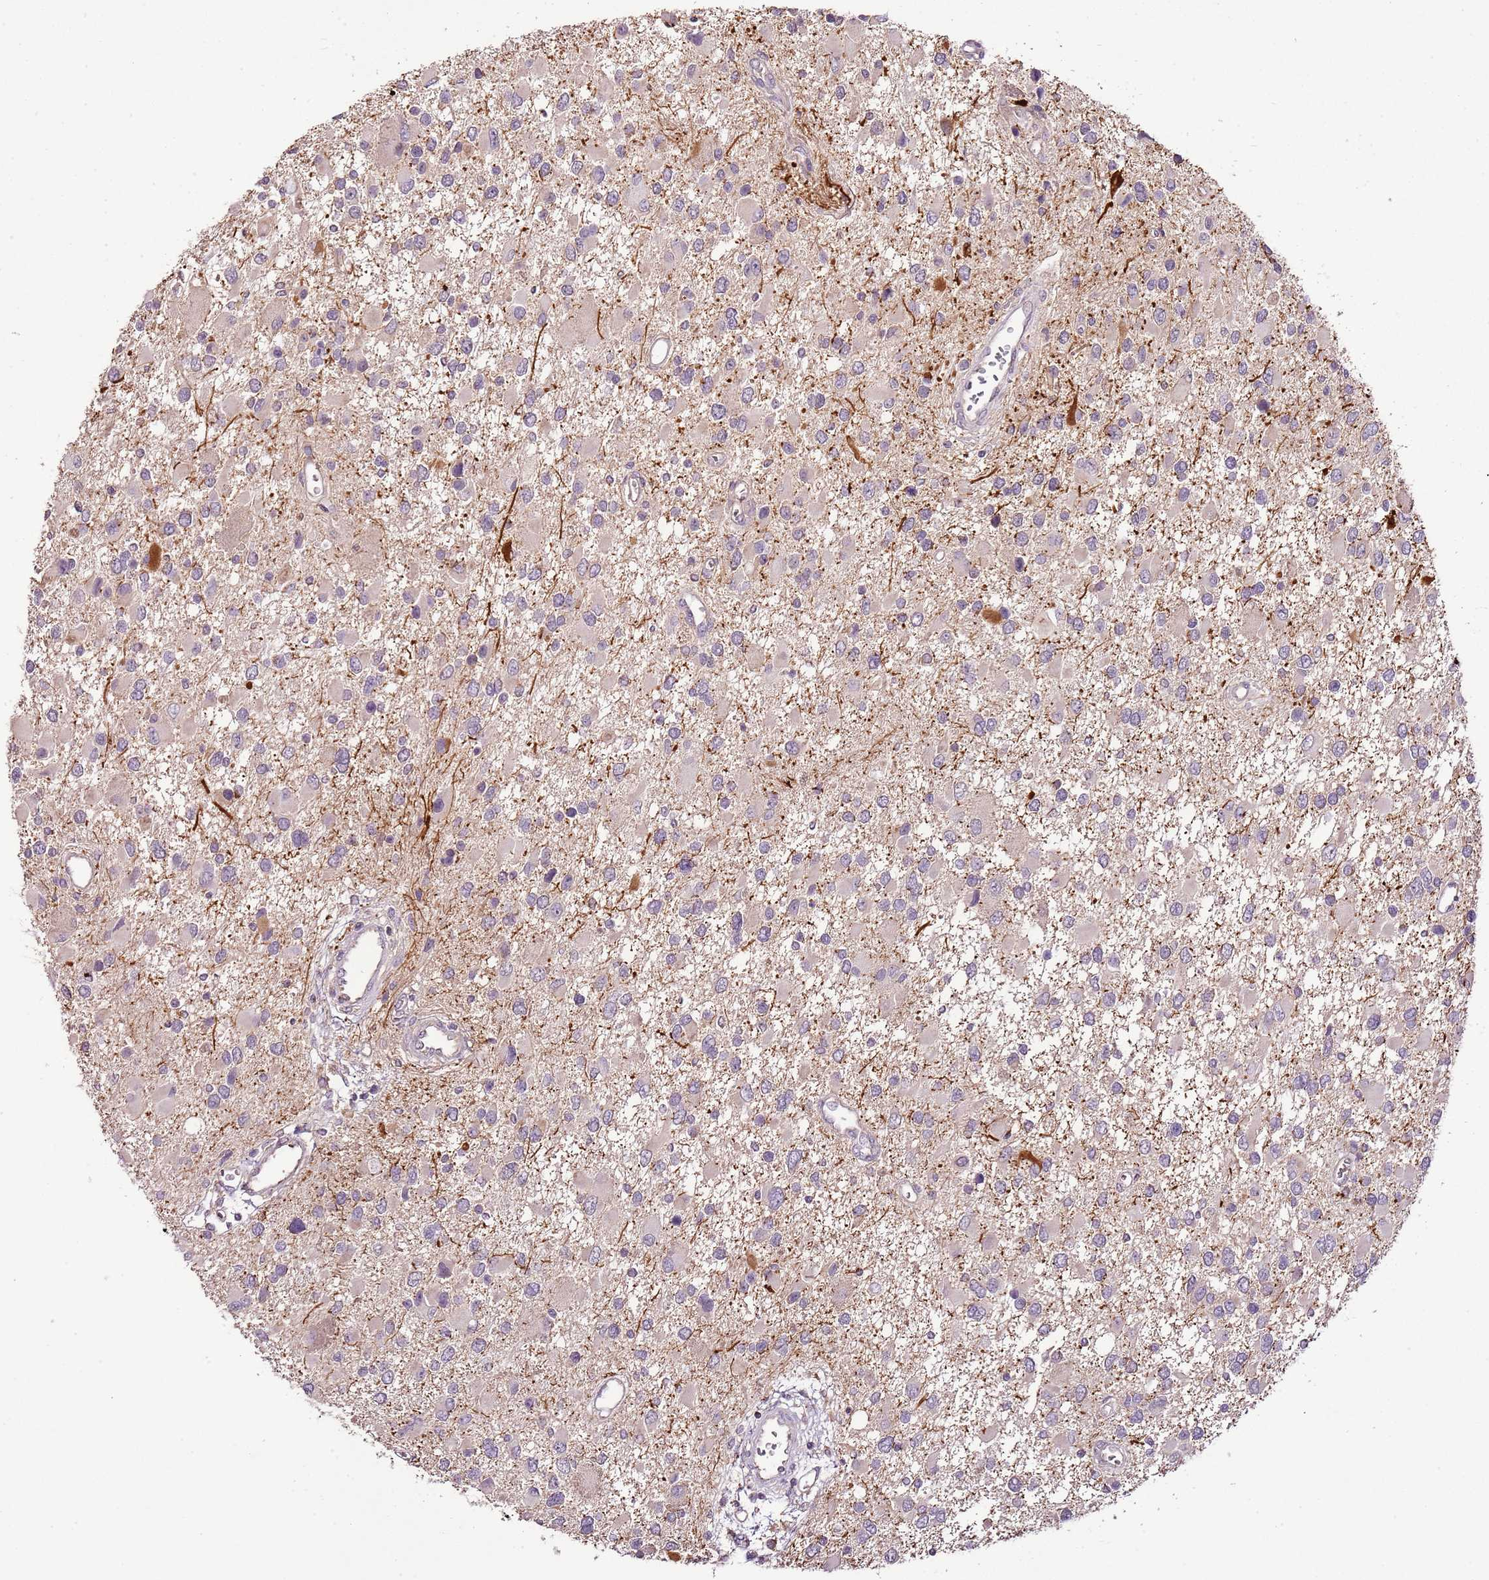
{"staining": {"intensity": "negative", "quantity": "none", "location": "none"}, "tissue": "glioma", "cell_type": "Tumor cells", "image_type": "cancer", "snomed": [{"axis": "morphology", "description": "Glioma, malignant, High grade"}, {"axis": "topography", "description": "Brain"}], "caption": "Tumor cells are negative for protein expression in human glioma.", "gene": "CMKLR1", "patient": {"sex": "male", "age": 53}}